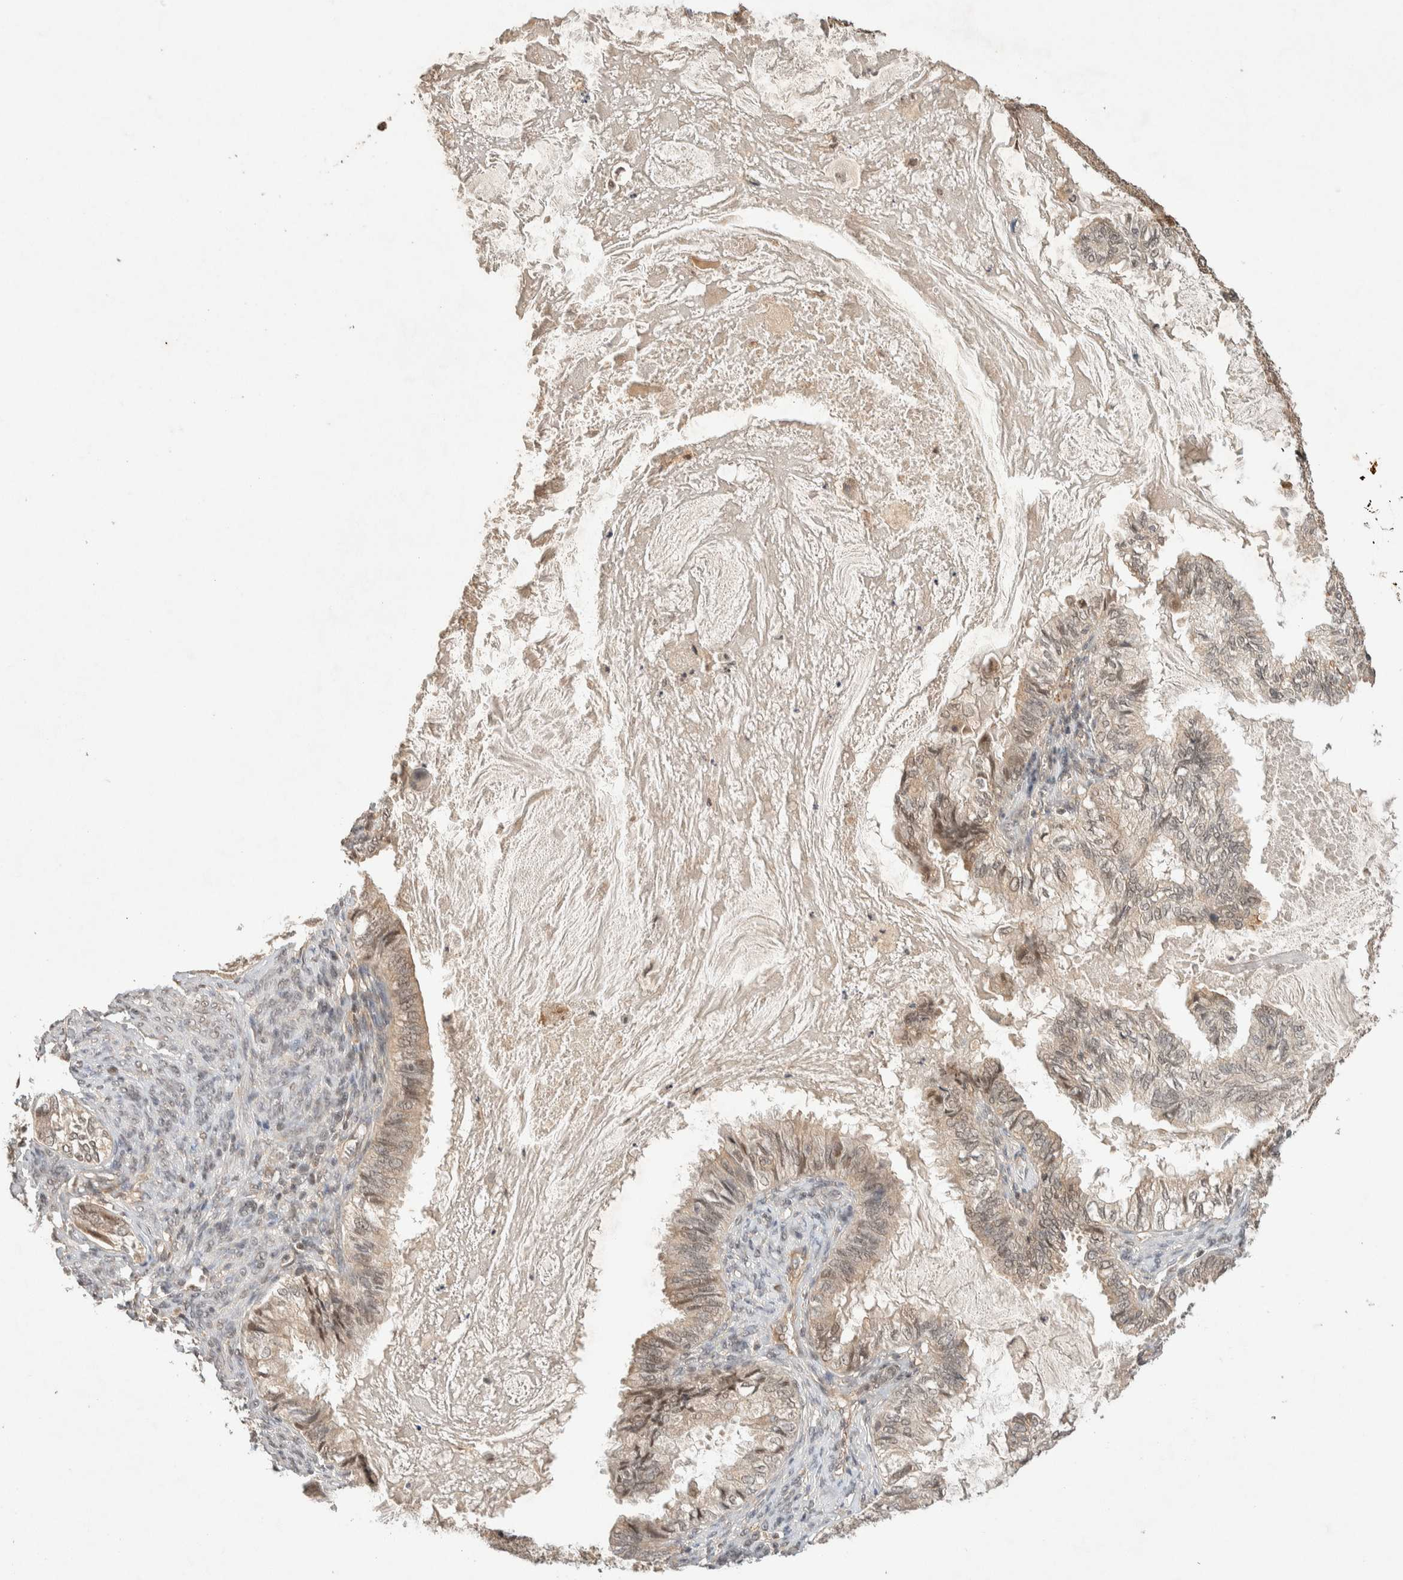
{"staining": {"intensity": "weak", "quantity": "<25%", "location": "cytoplasmic/membranous,nuclear"}, "tissue": "cervical cancer", "cell_type": "Tumor cells", "image_type": "cancer", "snomed": [{"axis": "morphology", "description": "Normal tissue, NOS"}, {"axis": "morphology", "description": "Adenocarcinoma, NOS"}, {"axis": "topography", "description": "Cervix"}, {"axis": "topography", "description": "Endometrium"}], "caption": "IHC histopathology image of human cervical cancer (adenocarcinoma) stained for a protein (brown), which reveals no expression in tumor cells. Nuclei are stained in blue.", "gene": "THRA", "patient": {"sex": "female", "age": 86}}